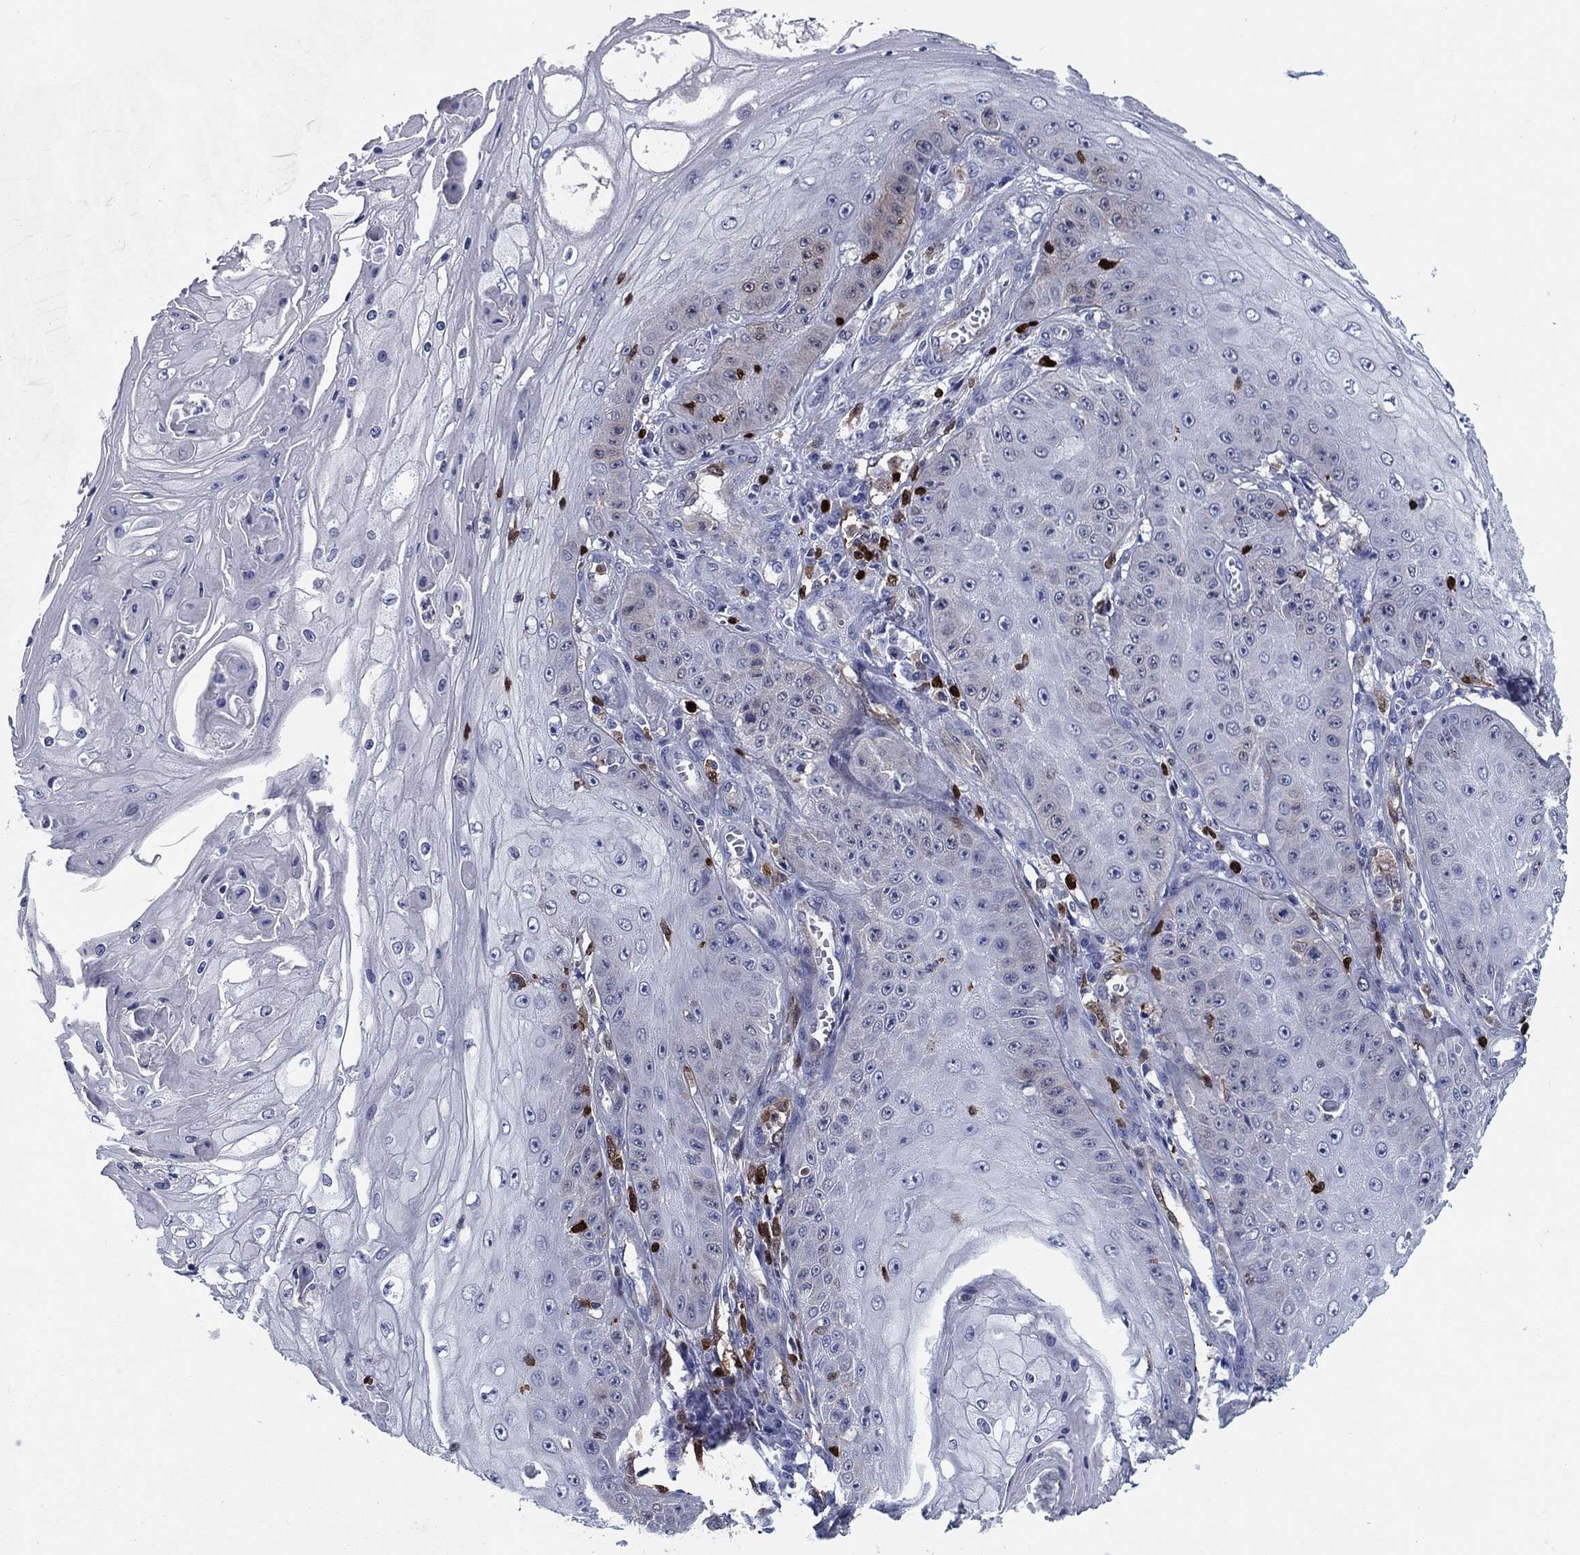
{"staining": {"intensity": "negative", "quantity": "none", "location": "none"}, "tissue": "skin cancer", "cell_type": "Tumor cells", "image_type": "cancer", "snomed": [{"axis": "morphology", "description": "Squamous cell carcinoma, NOS"}, {"axis": "topography", "description": "Skin"}], "caption": "This is an immunohistochemistry image of human skin squamous cell carcinoma. There is no staining in tumor cells.", "gene": "STMN1", "patient": {"sex": "male", "age": 70}}